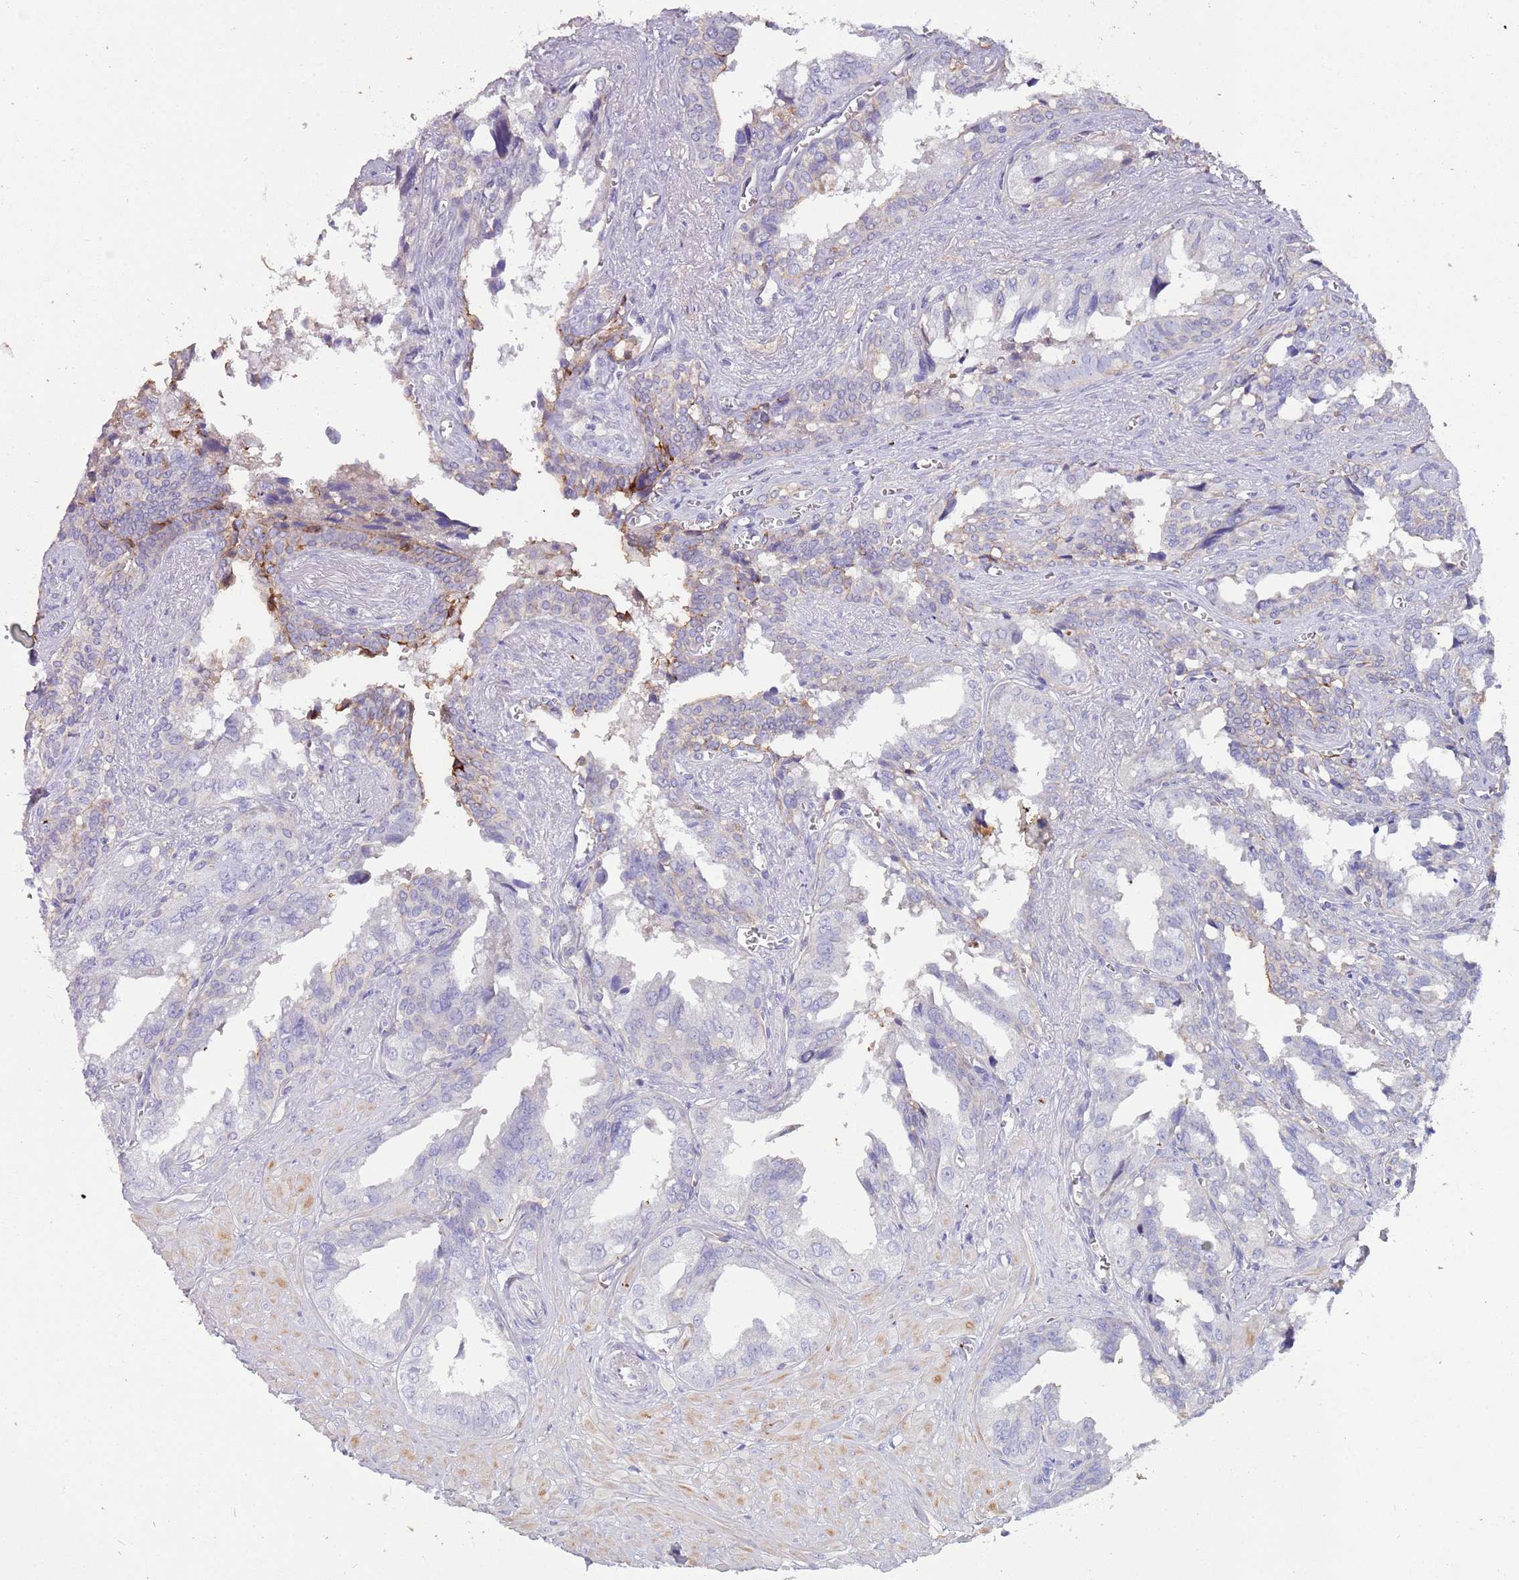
{"staining": {"intensity": "negative", "quantity": "none", "location": "none"}, "tissue": "seminal vesicle", "cell_type": "Glandular cells", "image_type": "normal", "snomed": [{"axis": "morphology", "description": "Normal tissue, NOS"}, {"axis": "topography", "description": "Seminal veicle"}], "caption": "Unremarkable seminal vesicle was stained to show a protein in brown. There is no significant staining in glandular cells. (DAB (3,3'-diaminobenzidine) immunohistochemistry (IHC) with hematoxylin counter stain).", "gene": "ENSG00000271254", "patient": {"sex": "male", "age": 67}}